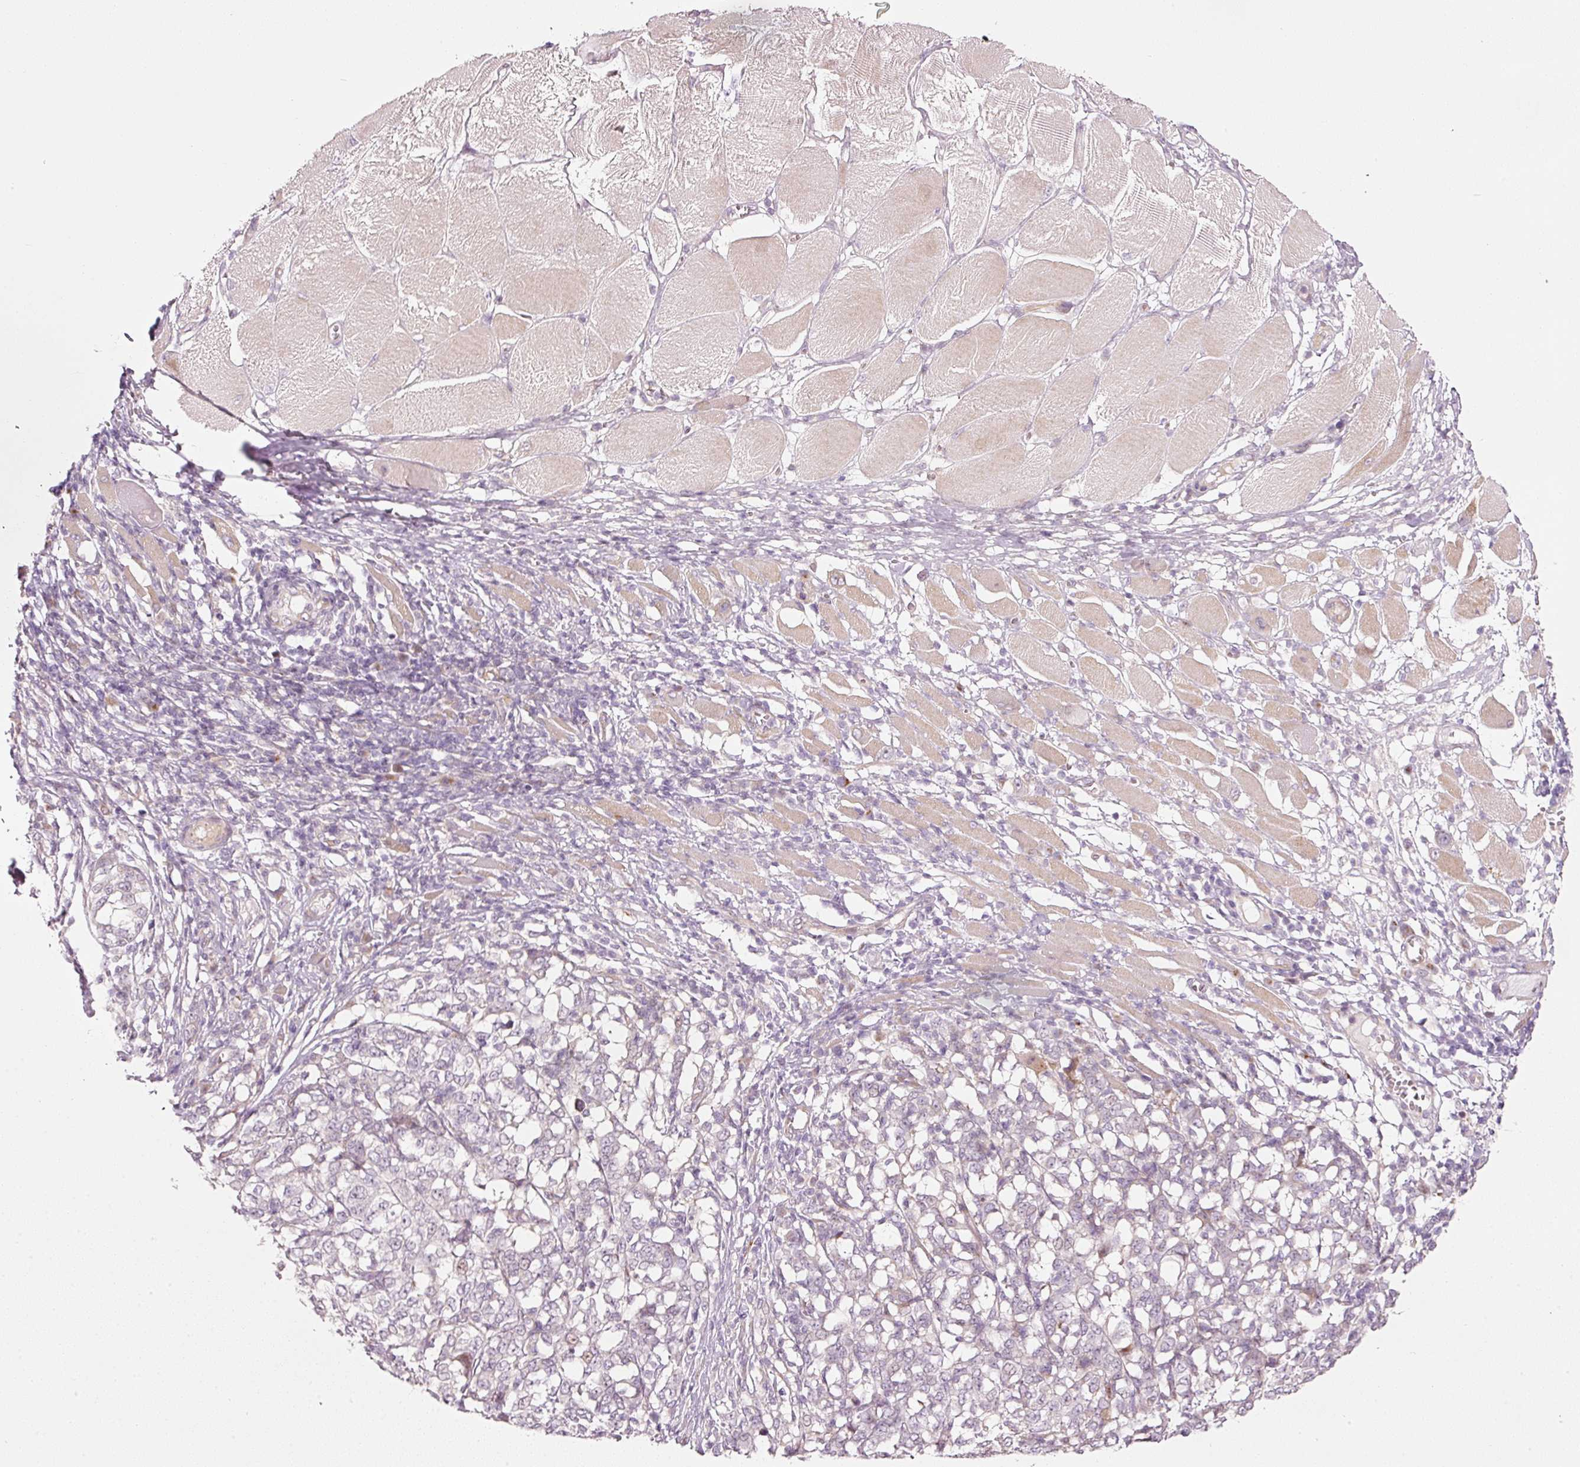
{"staining": {"intensity": "negative", "quantity": "none", "location": "none"}, "tissue": "melanoma", "cell_type": "Tumor cells", "image_type": "cancer", "snomed": [{"axis": "morphology", "description": "Malignant melanoma, NOS"}, {"axis": "topography", "description": "Skin"}], "caption": "IHC of malignant melanoma exhibits no expression in tumor cells.", "gene": "SLC20A1", "patient": {"sex": "female", "age": 72}}